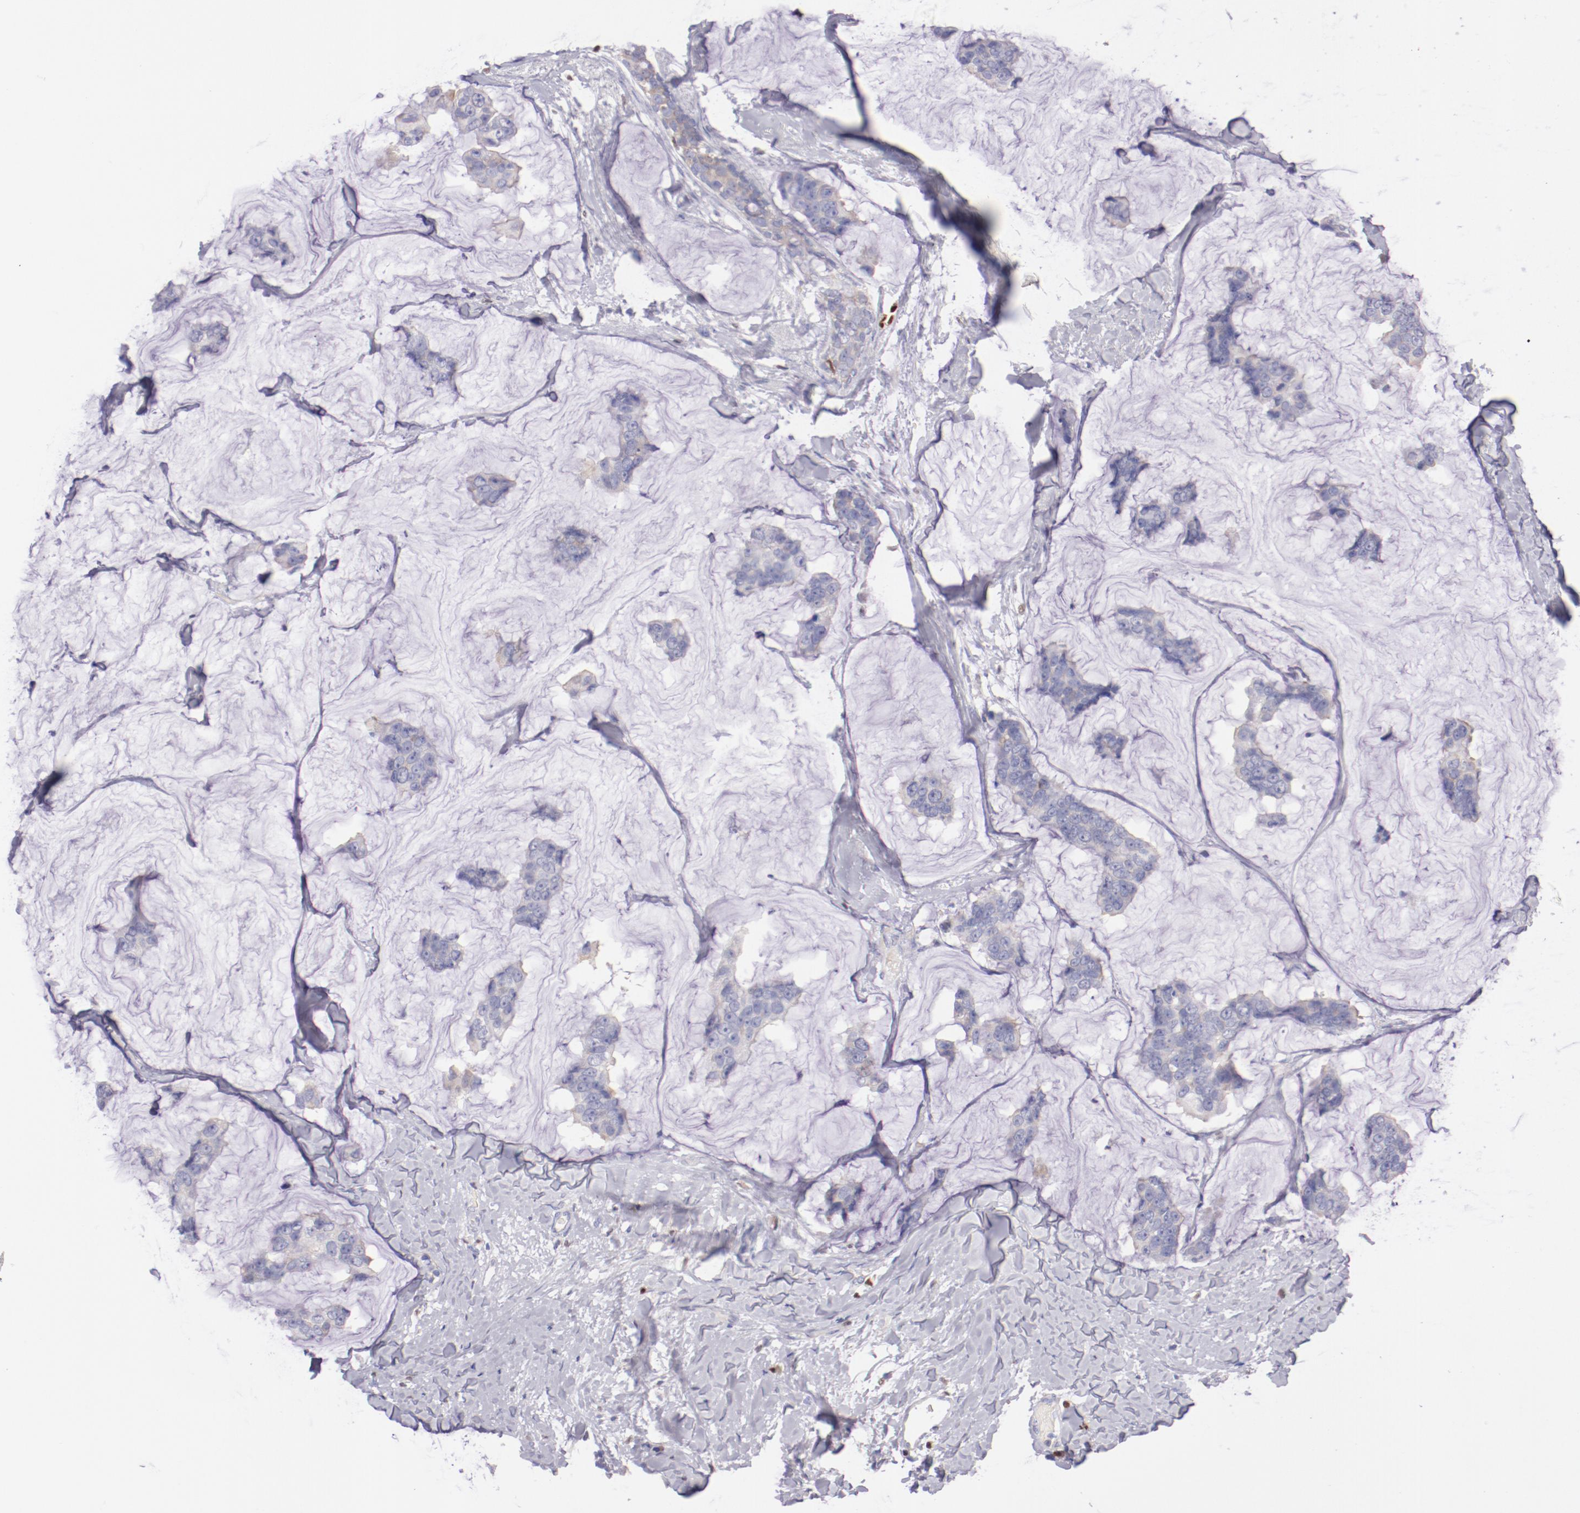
{"staining": {"intensity": "weak", "quantity": "<25%", "location": "cytoplasmic/membranous"}, "tissue": "breast cancer", "cell_type": "Tumor cells", "image_type": "cancer", "snomed": [{"axis": "morphology", "description": "Normal tissue, NOS"}, {"axis": "morphology", "description": "Duct carcinoma"}, {"axis": "topography", "description": "Breast"}], "caption": "Immunohistochemical staining of breast intraductal carcinoma displays no significant expression in tumor cells.", "gene": "IRF8", "patient": {"sex": "female", "age": 50}}